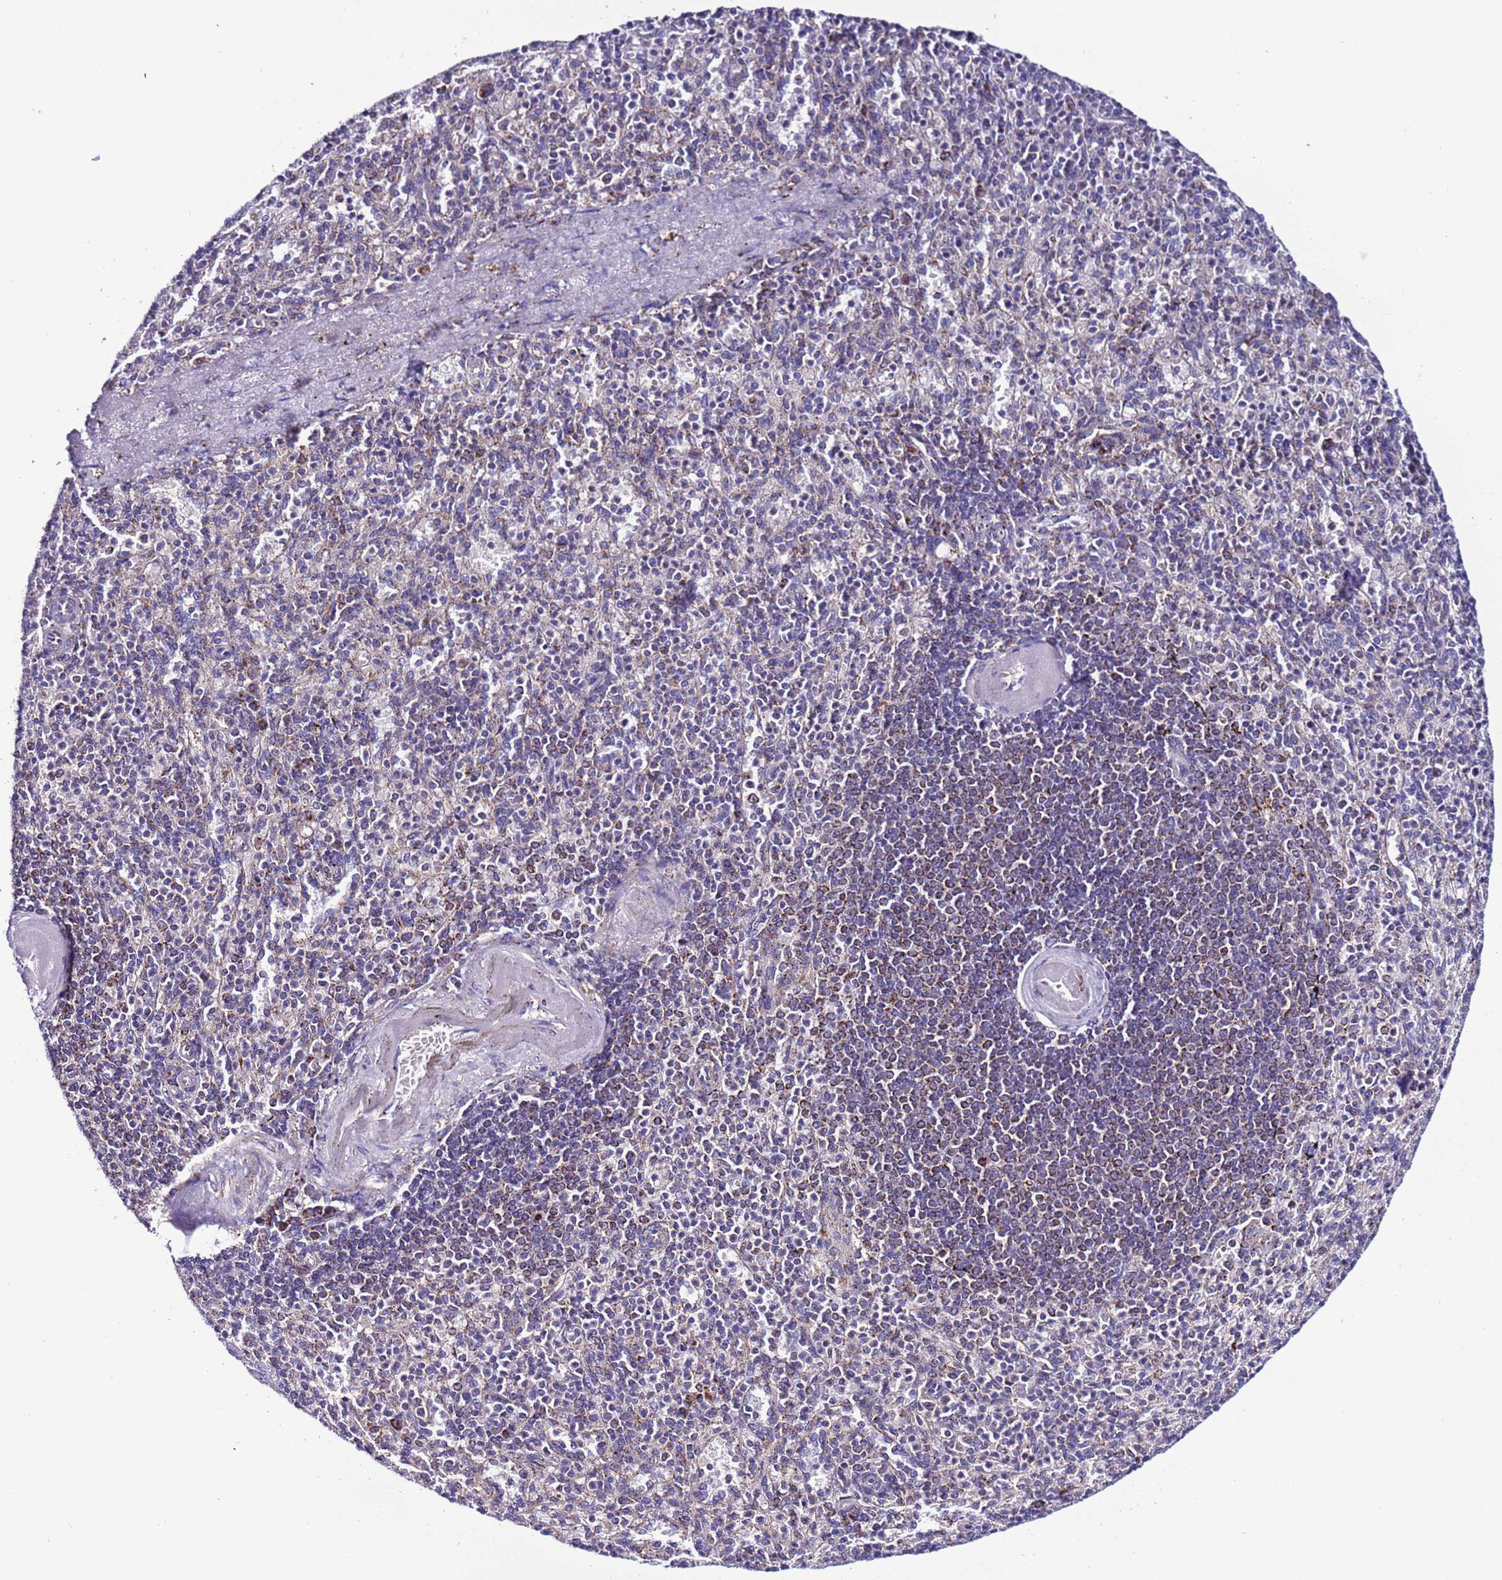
{"staining": {"intensity": "negative", "quantity": "none", "location": "none"}, "tissue": "spleen", "cell_type": "Cells in red pulp", "image_type": "normal", "snomed": [{"axis": "morphology", "description": "Normal tissue, NOS"}, {"axis": "topography", "description": "Spleen"}], "caption": "Immunohistochemistry micrograph of unremarkable human spleen stained for a protein (brown), which exhibits no expression in cells in red pulp. (Brightfield microscopy of DAB immunohistochemistry (IHC) at high magnification).", "gene": "UEVLD", "patient": {"sex": "female", "age": 74}}